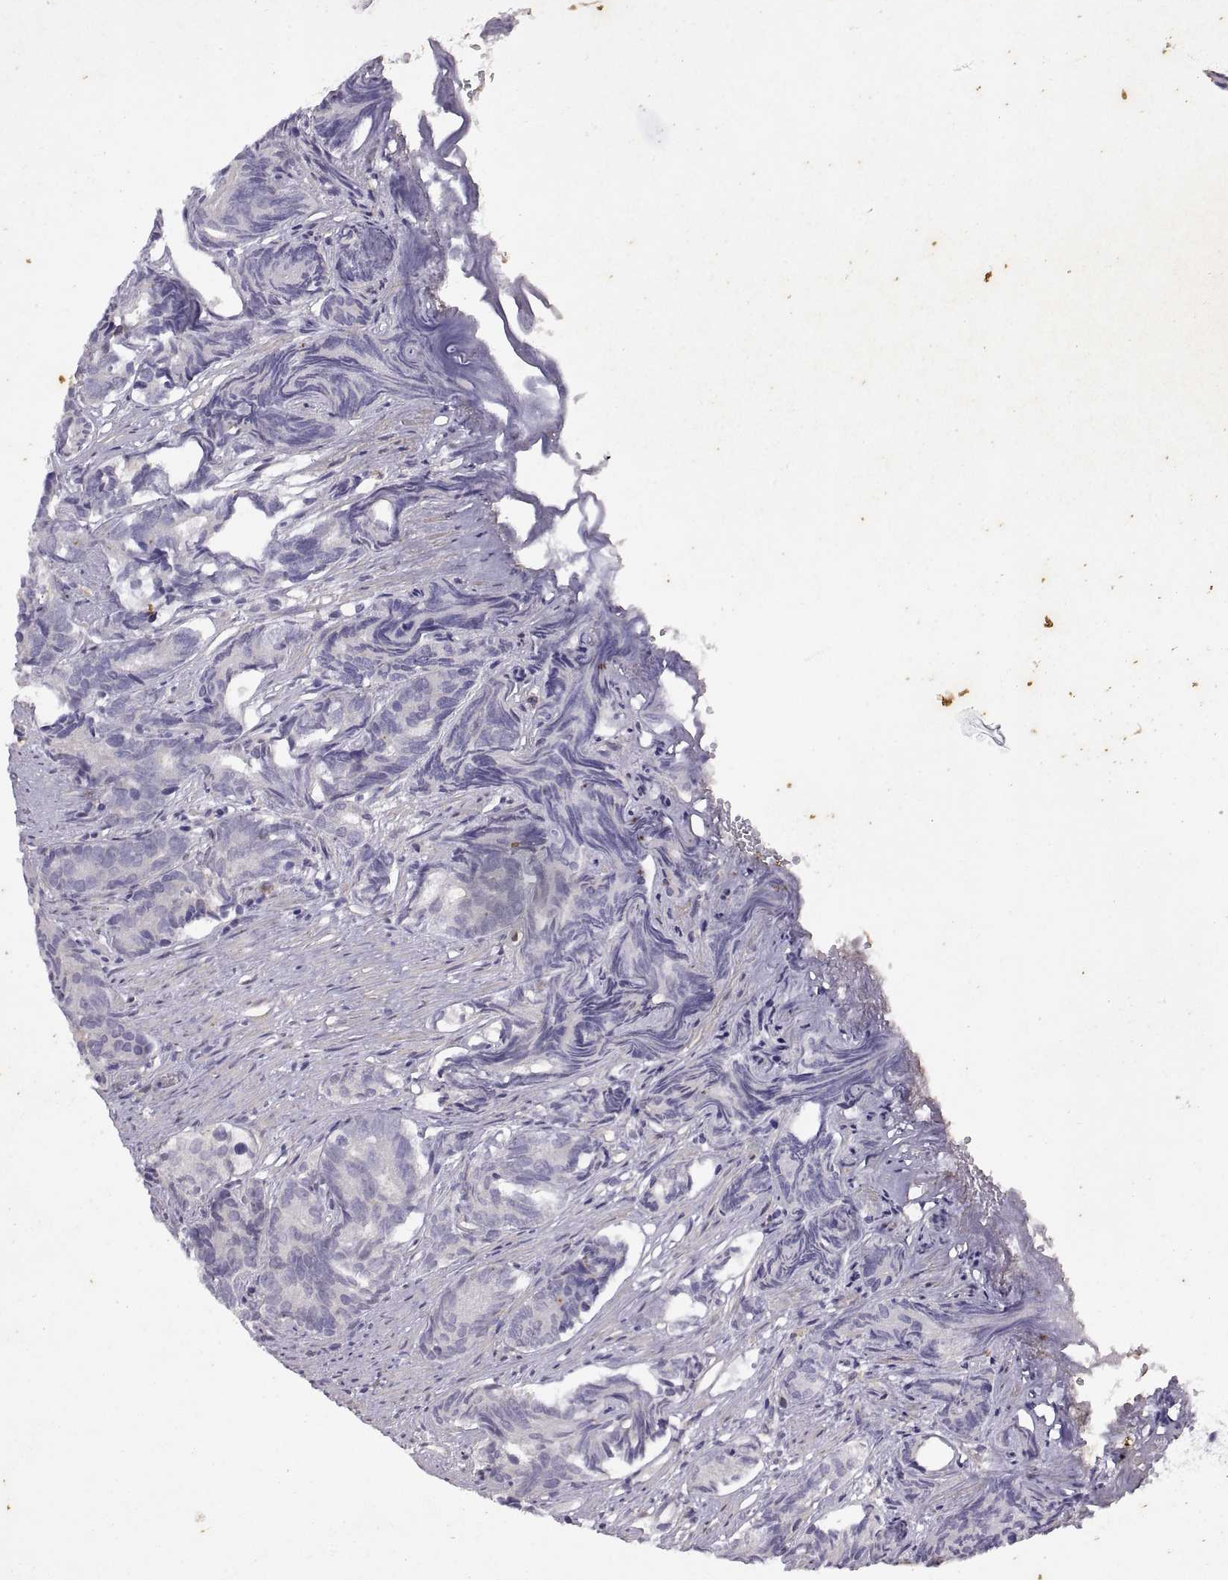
{"staining": {"intensity": "negative", "quantity": "none", "location": "none"}, "tissue": "prostate cancer", "cell_type": "Tumor cells", "image_type": "cancer", "snomed": [{"axis": "morphology", "description": "Adenocarcinoma, High grade"}, {"axis": "topography", "description": "Prostate"}], "caption": "An immunohistochemistry micrograph of prostate high-grade adenocarcinoma is shown. There is no staining in tumor cells of prostate high-grade adenocarcinoma.", "gene": "DOK3", "patient": {"sex": "male", "age": 84}}